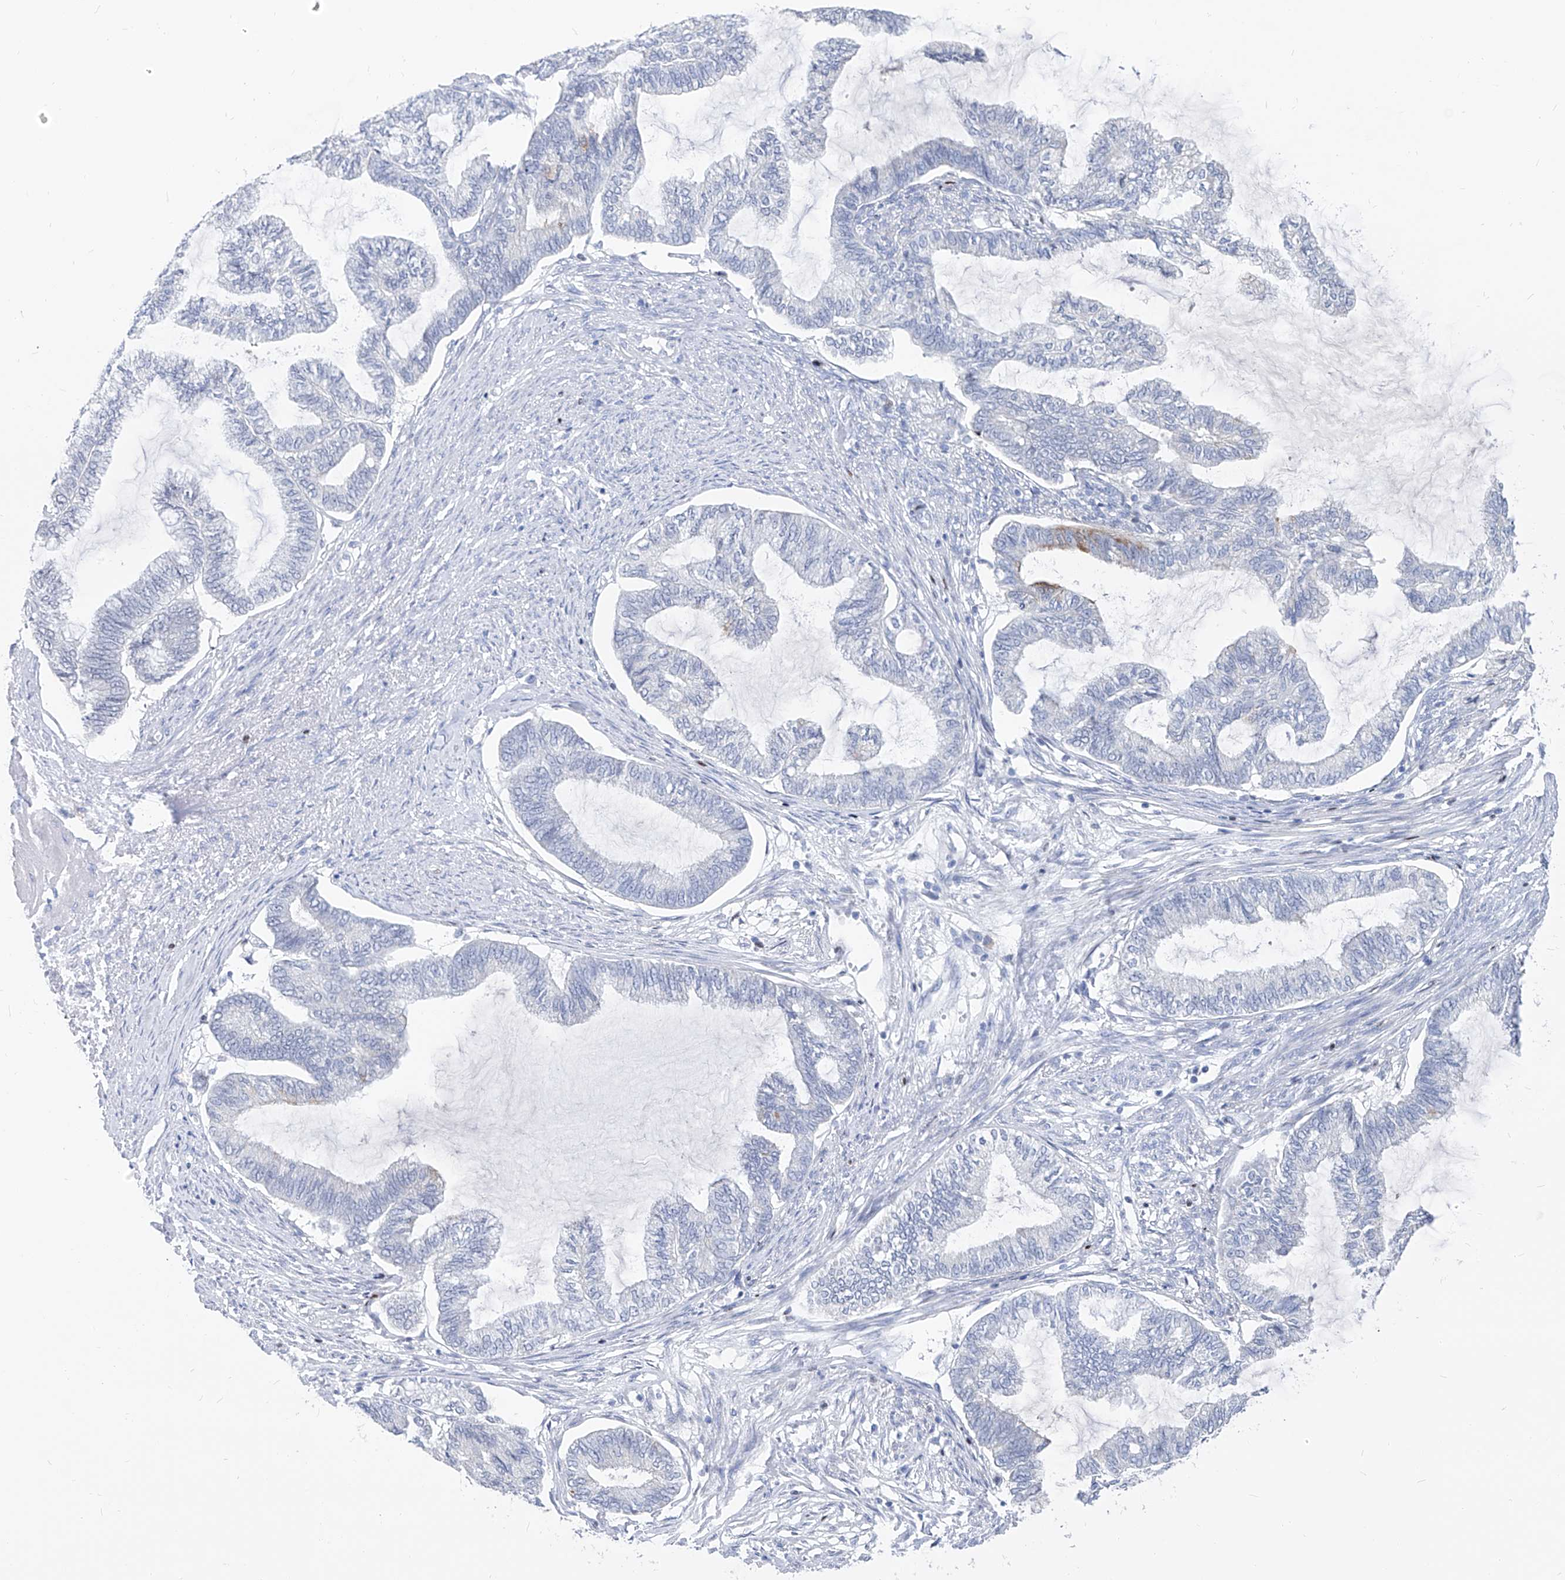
{"staining": {"intensity": "negative", "quantity": "none", "location": "none"}, "tissue": "endometrial cancer", "cell_type": "Tumor cells", "image_type": "cancer", "snomed": [{"axis": "morphology", "description": "Adenocarcinoma, NOS"}, {"axis": "topography", "description": "Endometrium"}], "caption": "High power microscopy histopathology image of an IHC histopathology image of adenocarcinoma (endometrial), revealing no significant staining in tumor cells. (DAB (3,3'-diaminobenzidine) IHC, high magnification).", "gene": "FRS3", "patient": {"sex": "female", "age": 86}}